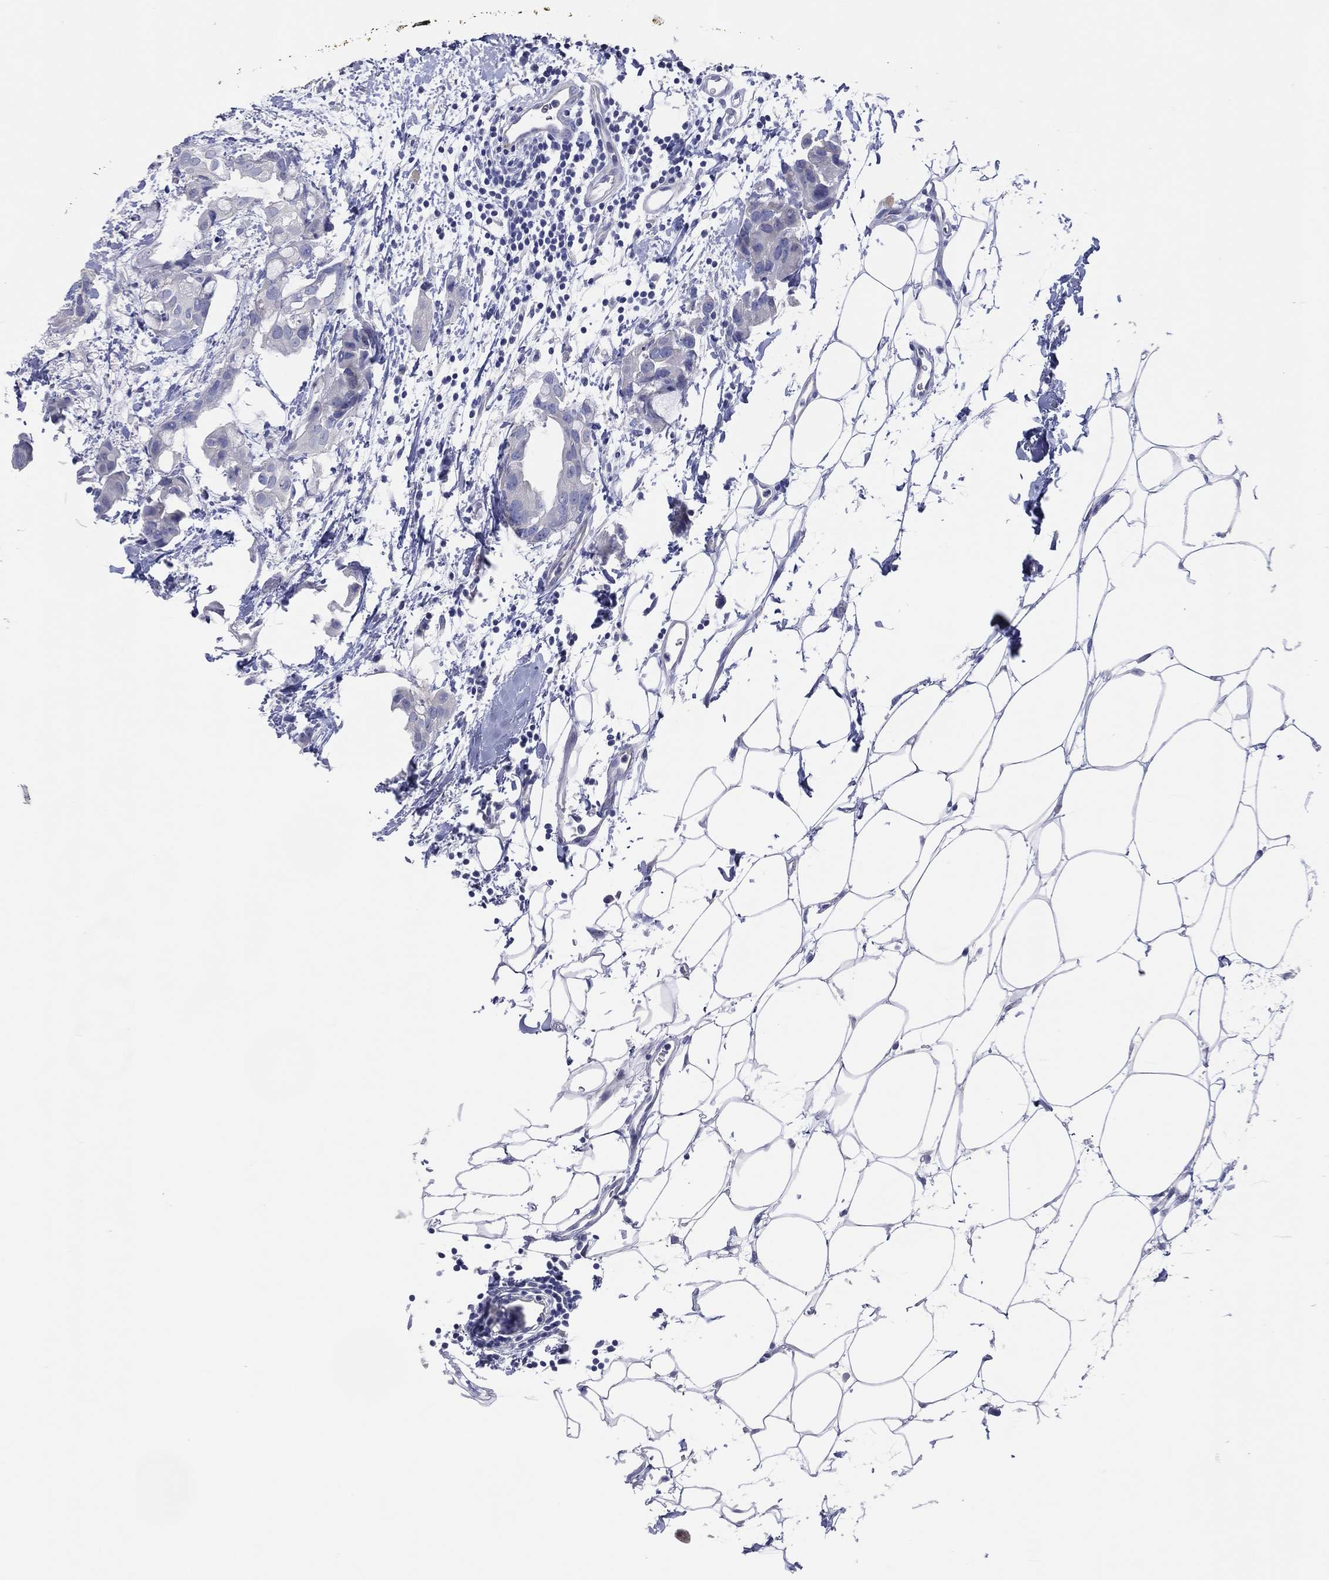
{"staining": {"intensity": "negative", "quantity": "none", "location": "none"}, "tissue": "breast cancer", "cell_type": "Tumor cells", "image_type": "cancer", "snomed": [{"axis": "morphology", "description": "Normal tissue, NOS"}, {"axis": "morphology", "description": "Duct carcinoma"}, {"axis": "topography", "description": "Breast"}], "caption": "The micrograph exhibits no significant staining in tumor cells of breast infiltrating ductal carcinoma.", "gene": "DNAH6", "patient": {"sex": "female", "age": 40}}